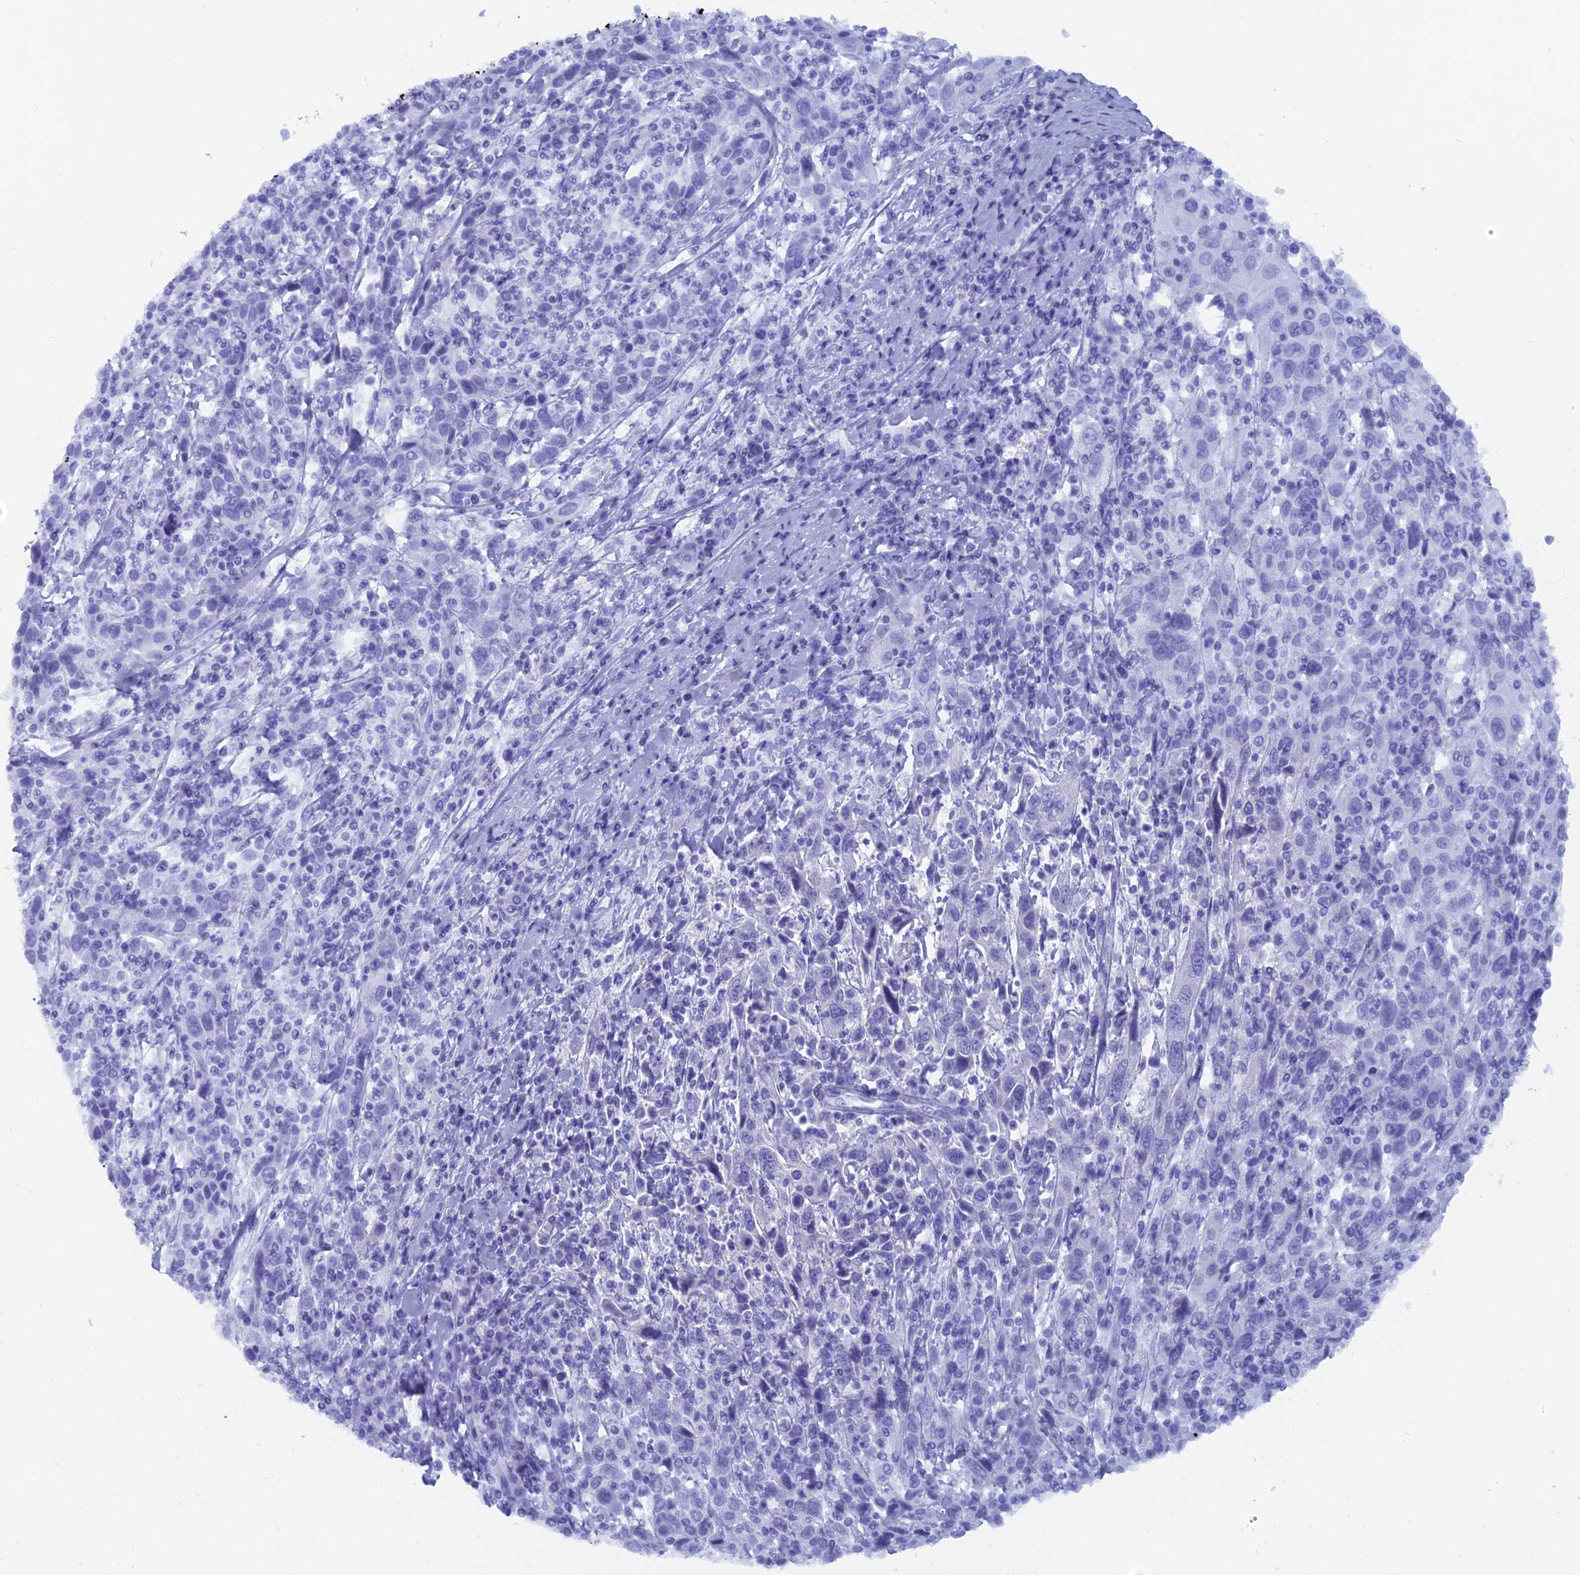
{"staining": {"intensity": "negative", "quantity": "none", "location": "none"}, "tissue": "cervical cancer", "cell_type": "Tumor cells", "image_type": "cancer", "snomed": [{"axis": "morphology", "description": "Squamous cell carcinoma, NOS"}, {"axis": "topography", "description": "Cervix"}], "caption": "Tumor cells show no significant expression in cervical squamous cell carcinoma. The staining is performed using DAB brown chromogen with nuclei counter-stained in using hematoxylin.", "gene": "CAPS", "patient": {"sex": "female", "age": 46}}